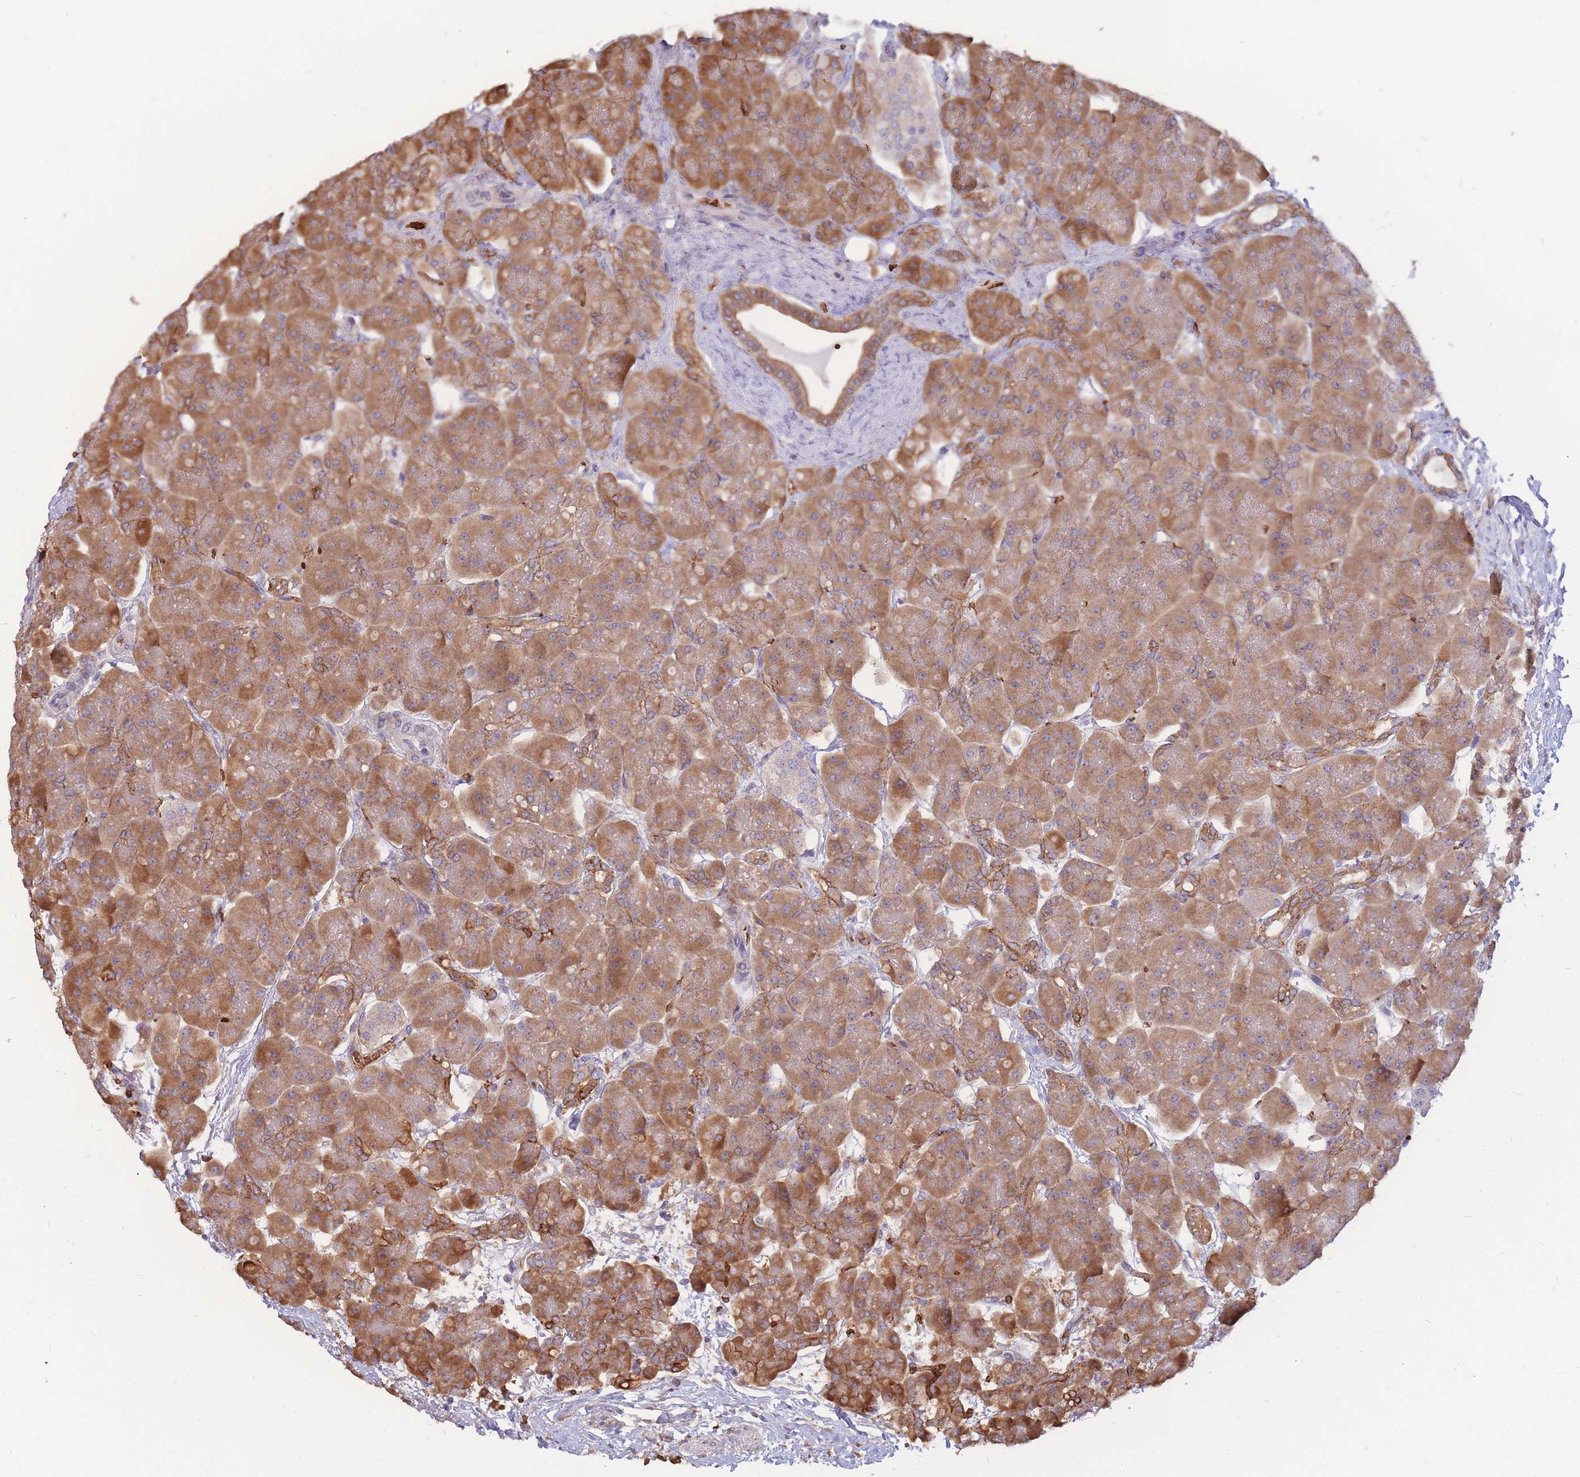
{"staining": {"intensity": "strong", "quantity": ">75%", "location": "cytoplasmic/membranous"}, "tissue": "pancreas", "cell_type": "Exocrine glandular cells", "image_type": "normal", "snomed": [{"axis": "morphology", "description": "Normal tissue, NOS"}, {"axis": "topography", "description": "Pancreas"}], "caption": "A photomicrograph of human pancreas stained for a protein exhibits strong cytoplasmic/membranous brown staining in exocrine glandular cells. Ihc stains the protein in brown and the nuclei are stained blue.", "gene": "ATP10D", "patient": {"sex": "male", "age": 66}}